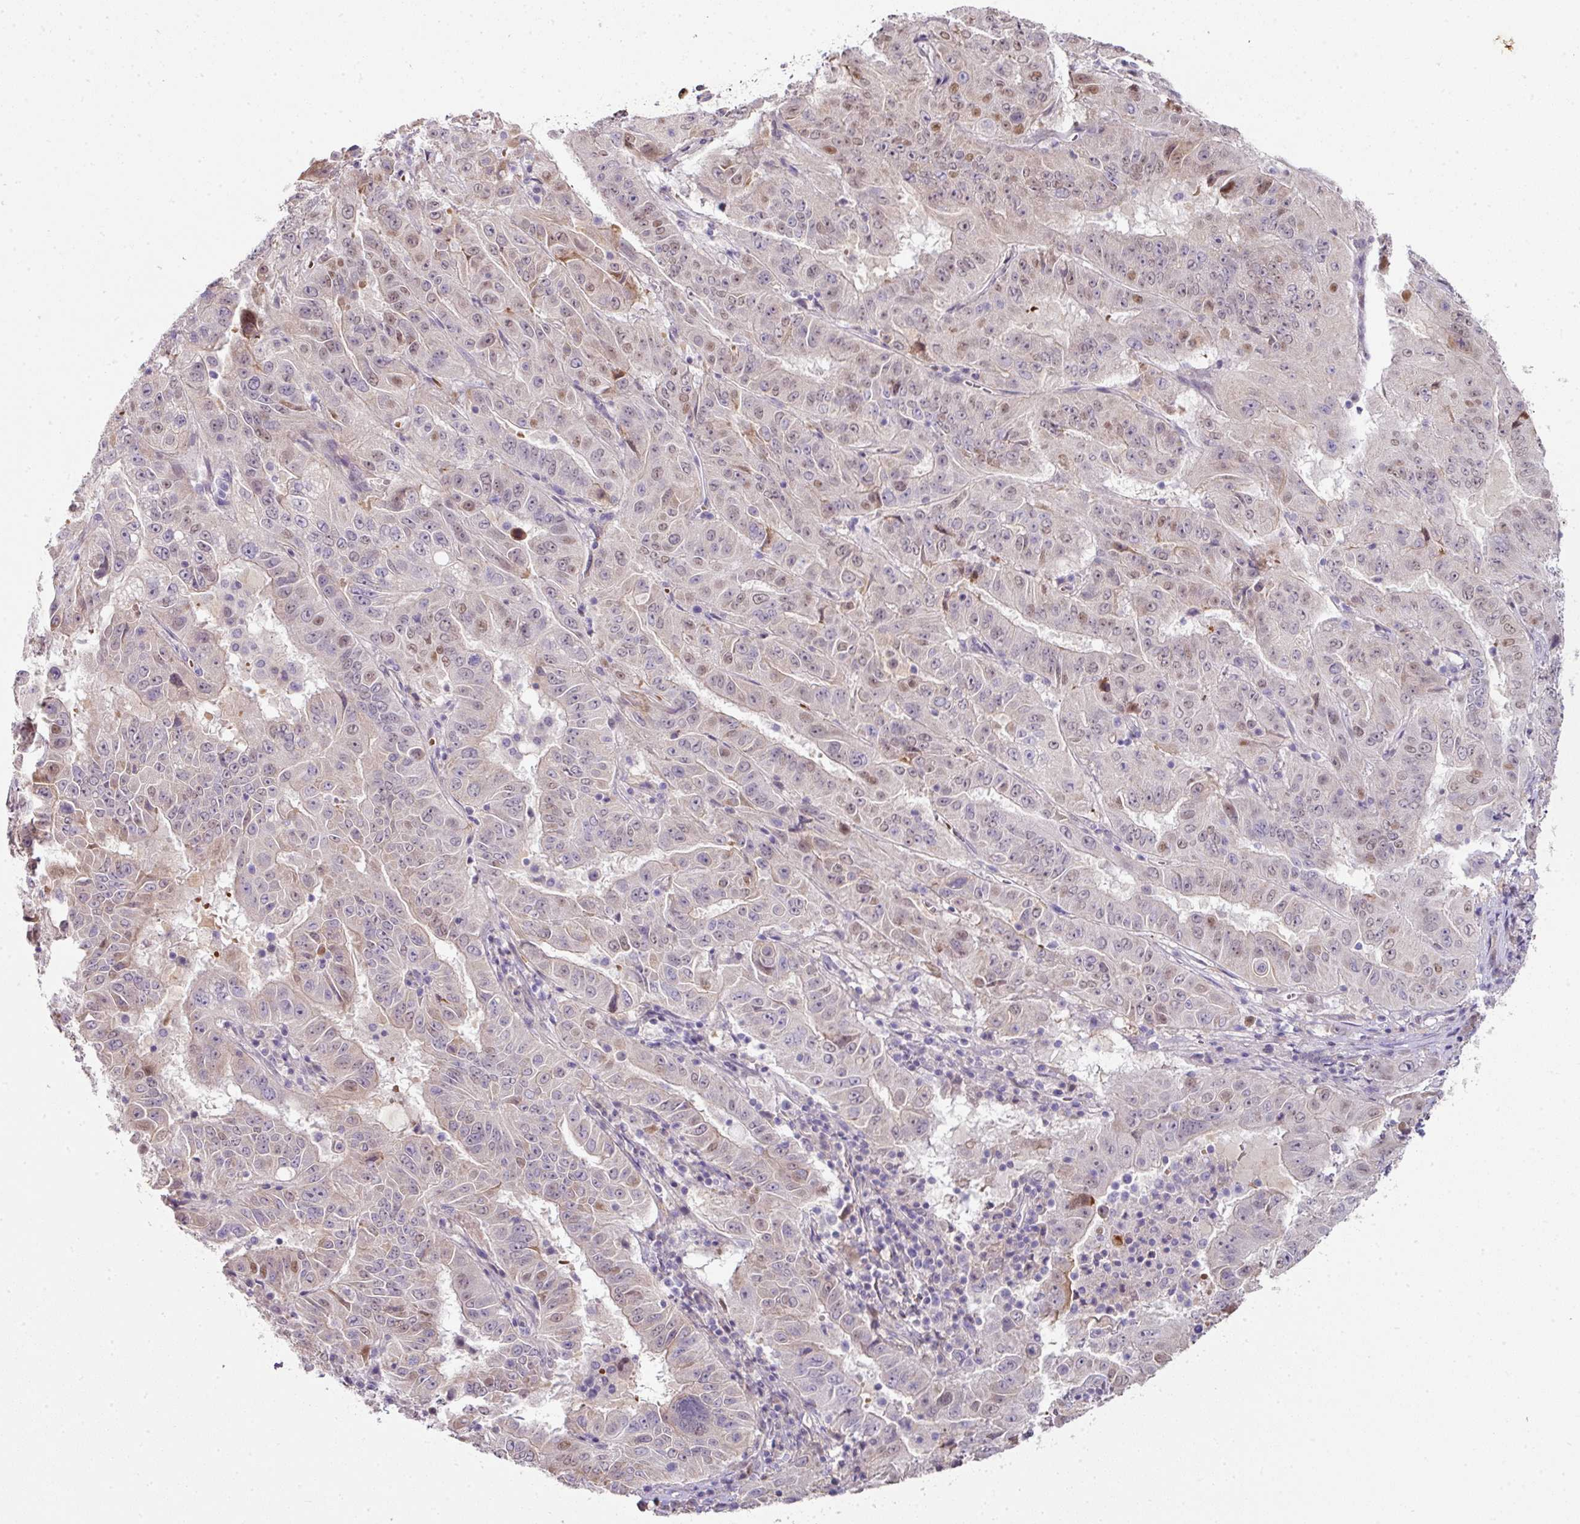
{"staining": {"intensity": "weak", "quantity": "25%-75%", "location": "cytoplasmic/membranous,nuclear"}, "tissue": "pancreatic cancer", "cell_type": "Tumor cells", "image_type": "cancer", "snomed": [{"axis": "morphology", "description": "Adenocarcinoma, NOS"}, {"axis": "topography", "description": "Pancreas"}], "caption": "Immunohistochemistry (IHC) micrograph of human pancreatic cancer stained for a protein (brown), which exhibits low levels of weak cytoplasmic/membranous and nuclear staining in approximately 25%-75% of tumor cells.", "gene": "ANKRD18A", "patient": {"sex": "male", "age": 63}}